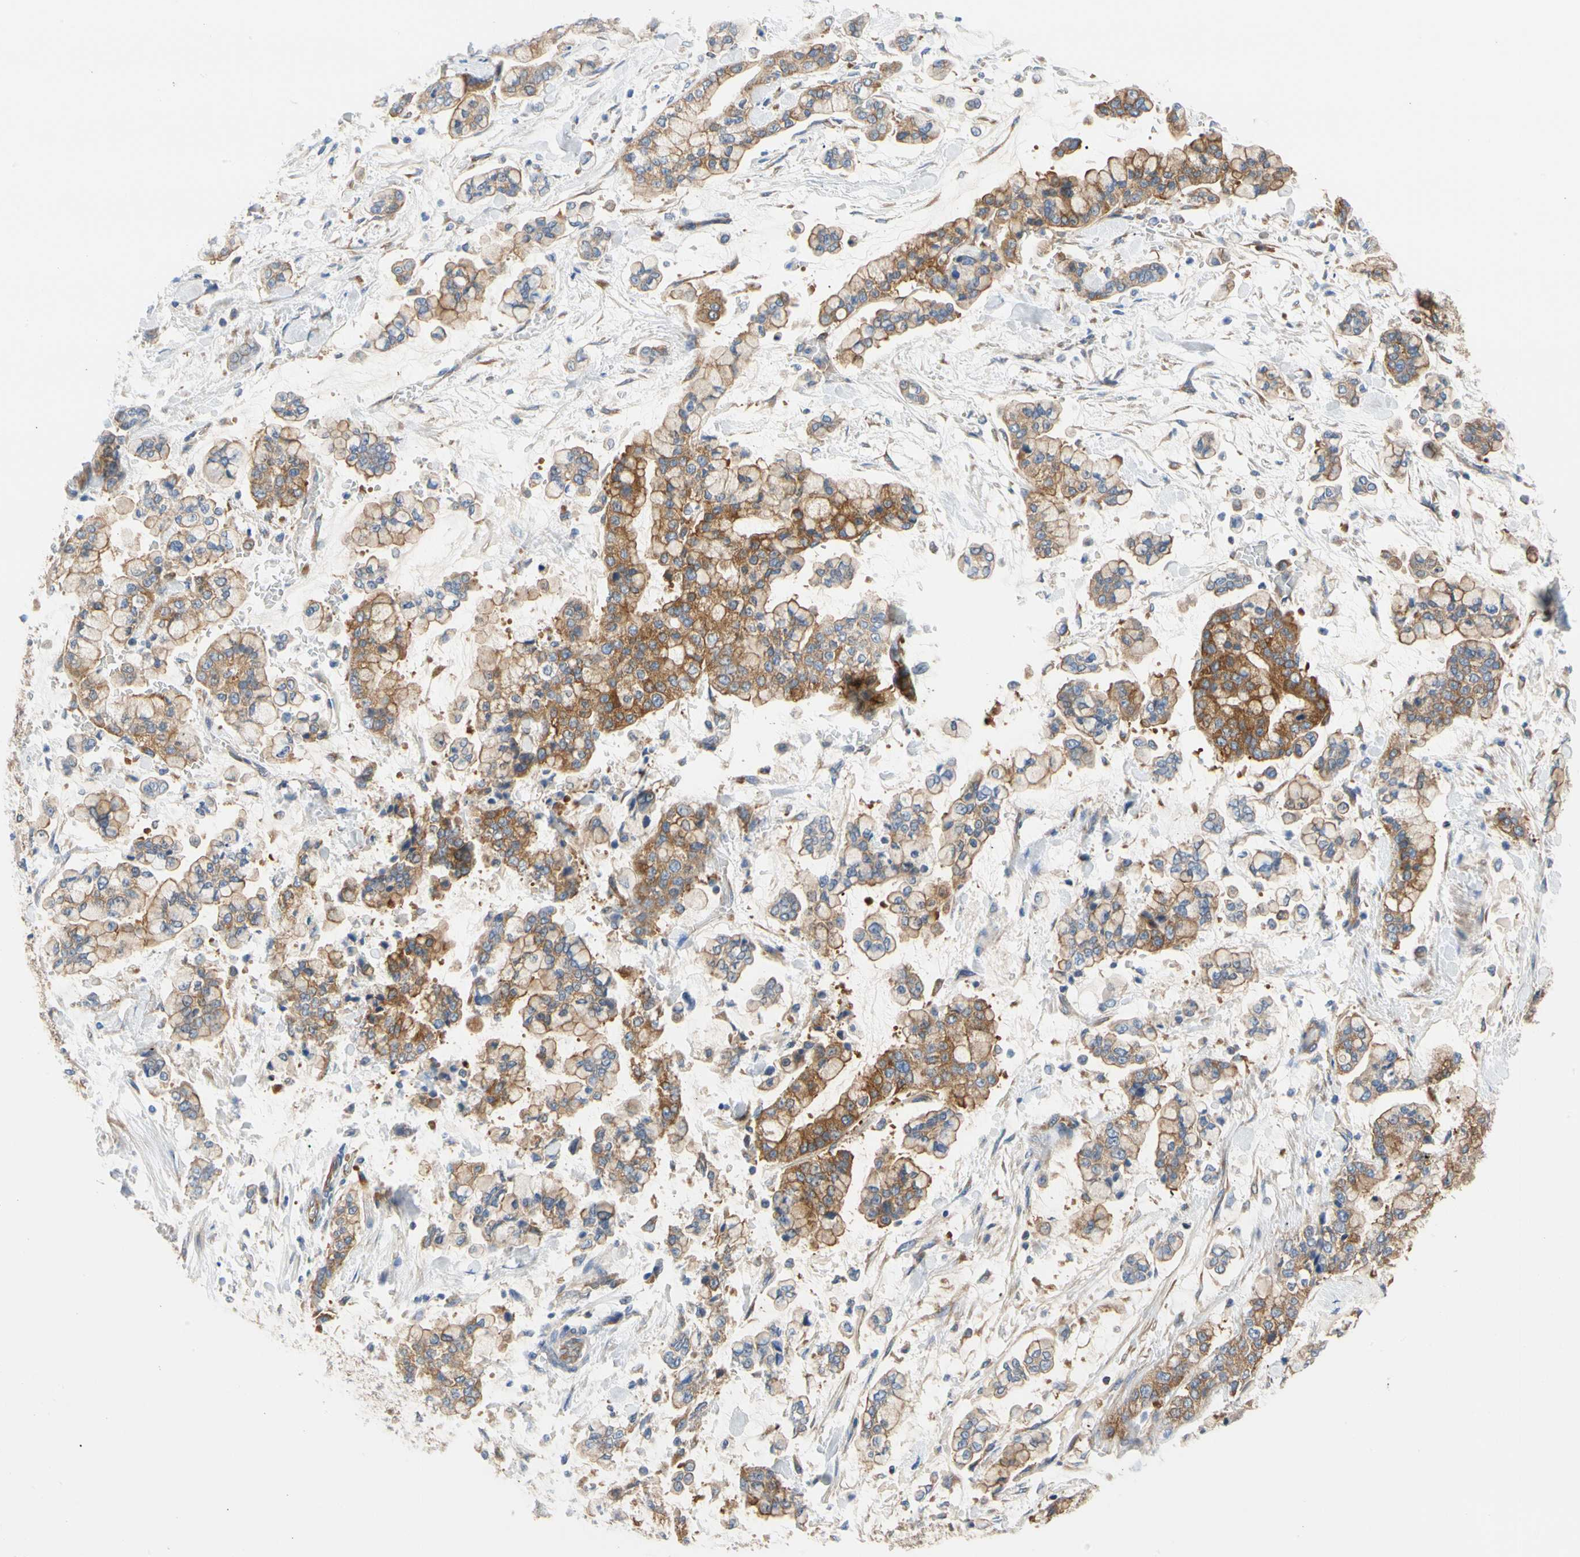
{"staining": {"intensity": "moderate", "quantity": ">75%", "location": "cytoplasmic/membranous"}, "tissue": "stomach cancer", "cell_type": "Tumor cells", "image_type": "cancer", "snomed": [{"axis": "morphology", "description": "Normal tissue, NOS"}, {"axis": "morphology", "description": "Adenocarcinoma, NOS"}, {"axis": "topography", "description": "Stomach, upper"}, {"axis": "topography", "description": "Stomach"}], "caption": "A micrograph showing moderate cytoplasmic/membranous positivity in approximately >75% of tumor cells in stomach adenocarcinoma, as visualized by brown immunohistochemical staining.", "gene": "GPHN", "patient": {"sex": "male", "age": 76}}